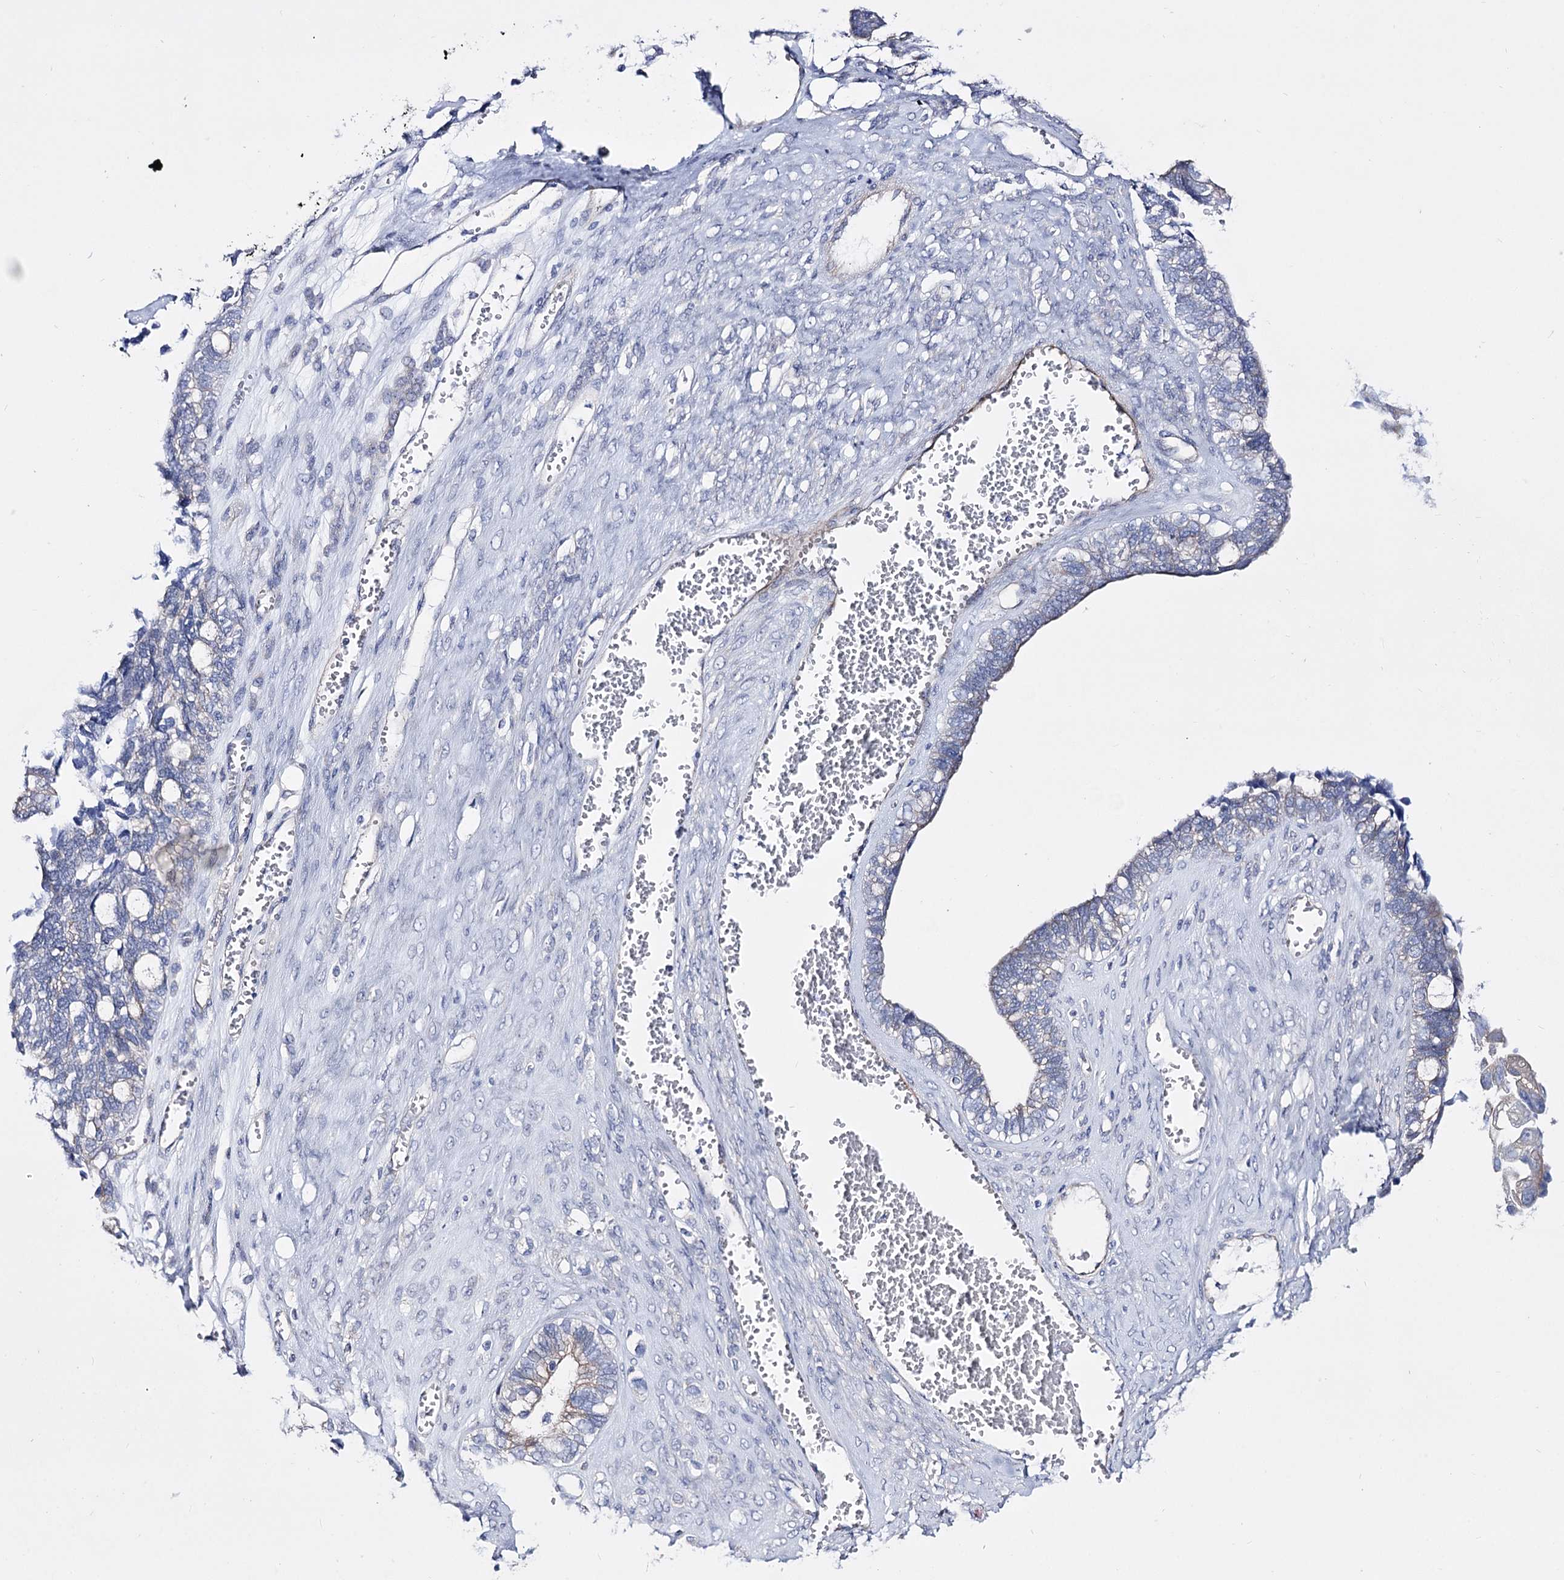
{"staining": {"intensity": "negative", "quantity": "none", "location": "none"}, "tissue": "ovarian cancer", "cell_type": "Tumor cells", "image_type": "cancer", "snomed": [{"axis": "morphology", "description": "Cystadenocarcinoma, serous, NOS"}, {"axis": "topography", "description": "Ovary"}], "caption": "Histopathology image shows no significant protein positivity in tumor cells of ovarian serous cystadenocarcinoma. (Brightfield microscopy of DAB (3,3'-diaminobenzidine) immunohistochemistry at high magnification).", "gene": "LRRC34", "patient": {"sex": "female", "age": 79}}